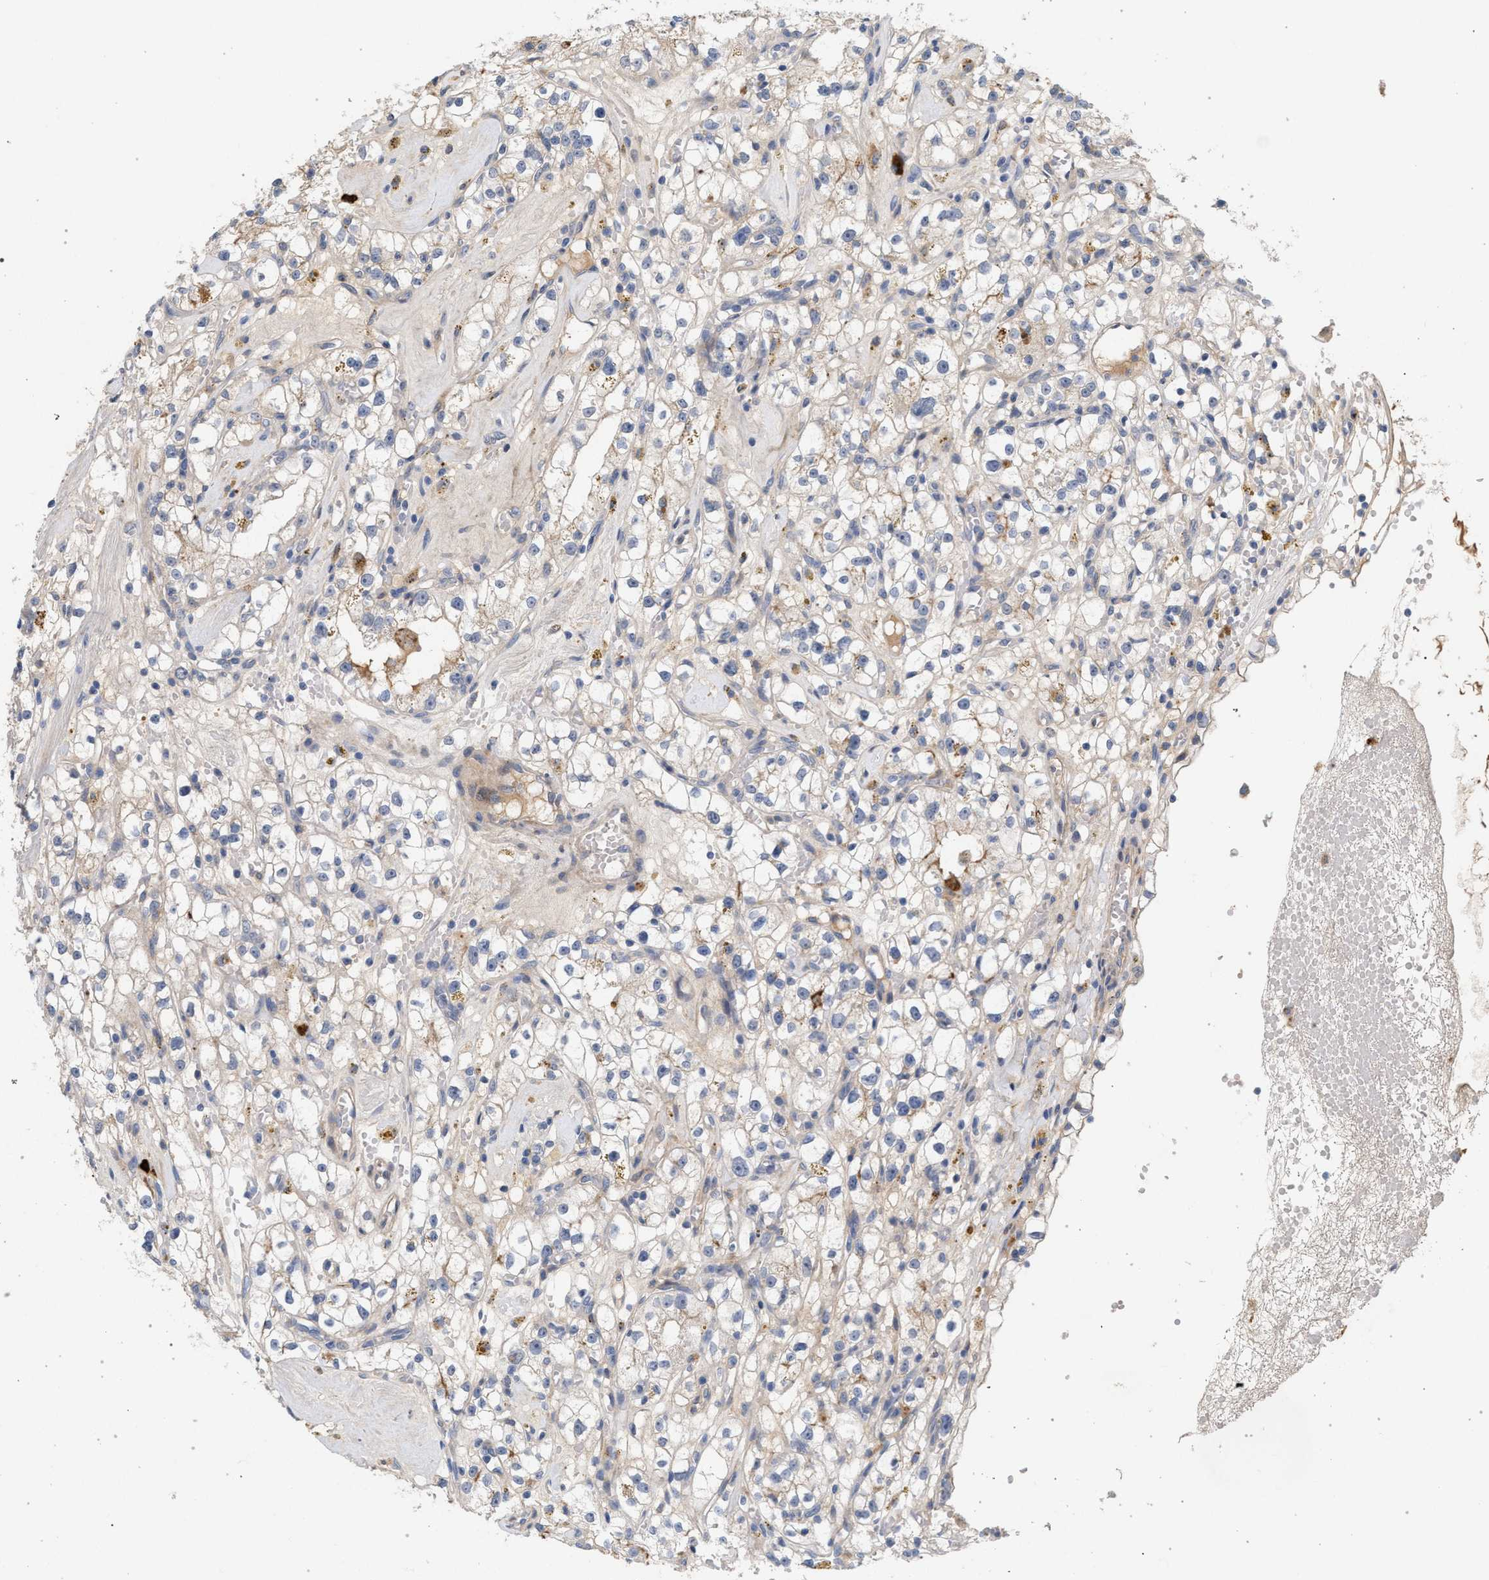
{"staining": {"intensity": "weak", "quantity": "<25%", "location": "cytoplasmic/membranous"}, "tissue": "renal cancer", "cell_type": "Tumor cells", "image_type": "cancer", "snomed": [{"axis": "morphology", "description": "Adenocarcinoma, NOS"}, {"axis": "topography", "description": "Kidney"}], "caption": "Immunohistochemistry of renal adenocarcinoma displays no staining in tumor cells.", "gene": "MAMDC2", "patient": {"sex": "male", "age": 56}}